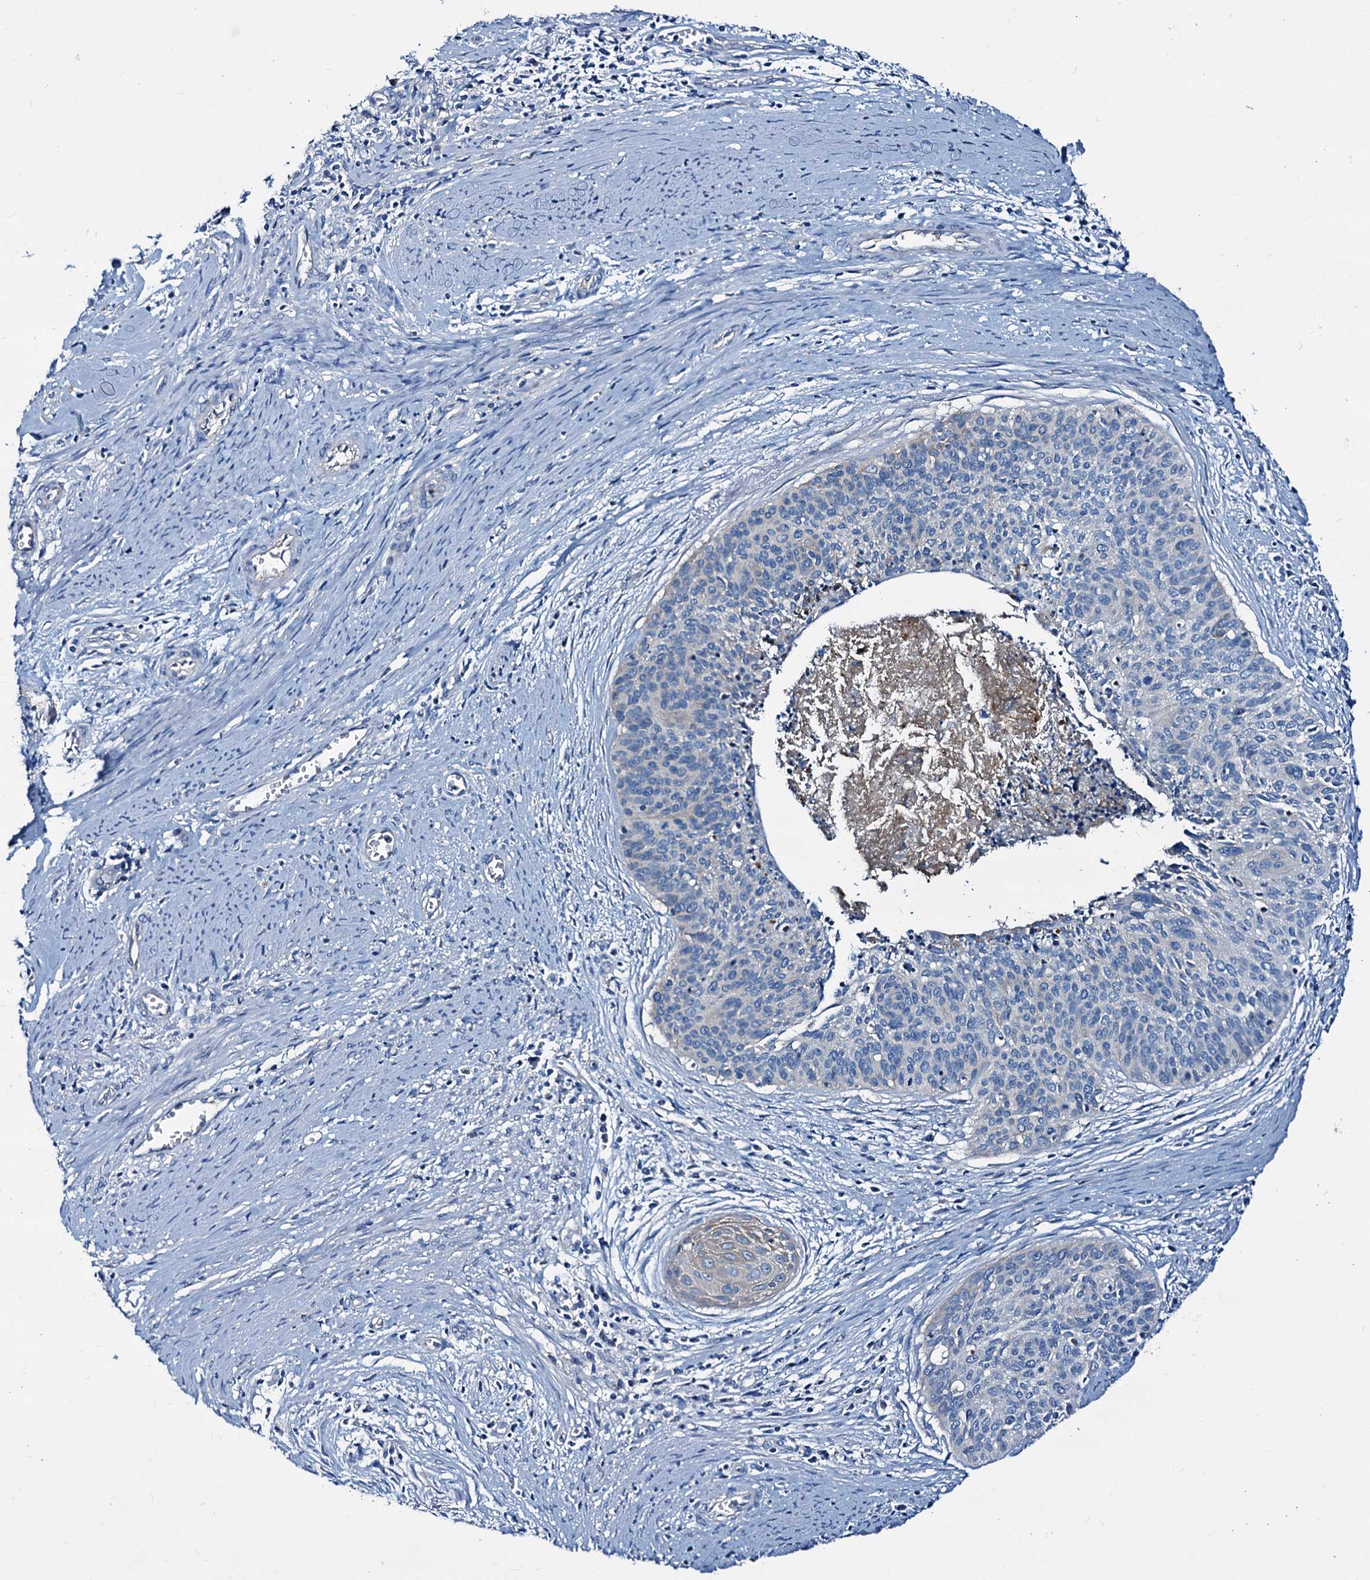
{"staining": {"intensity": "negative", "quantity": "none", "location": "none"}, "tissue": "cervical cancer", "cell_type": "Tumor cells", "image_type": "cancer", "snomed": [{"axis": "morphology", "description": "Squamous cell carcinoma, NOS"}, {"axis": "topography", "description": "Cervix"}], "caption": "Tumor cells are negative for brown protein staining in squamous cell carcinoma (cervical).", "gene": "DYDC2", "patient": {"sex": "female", "age": 55}}